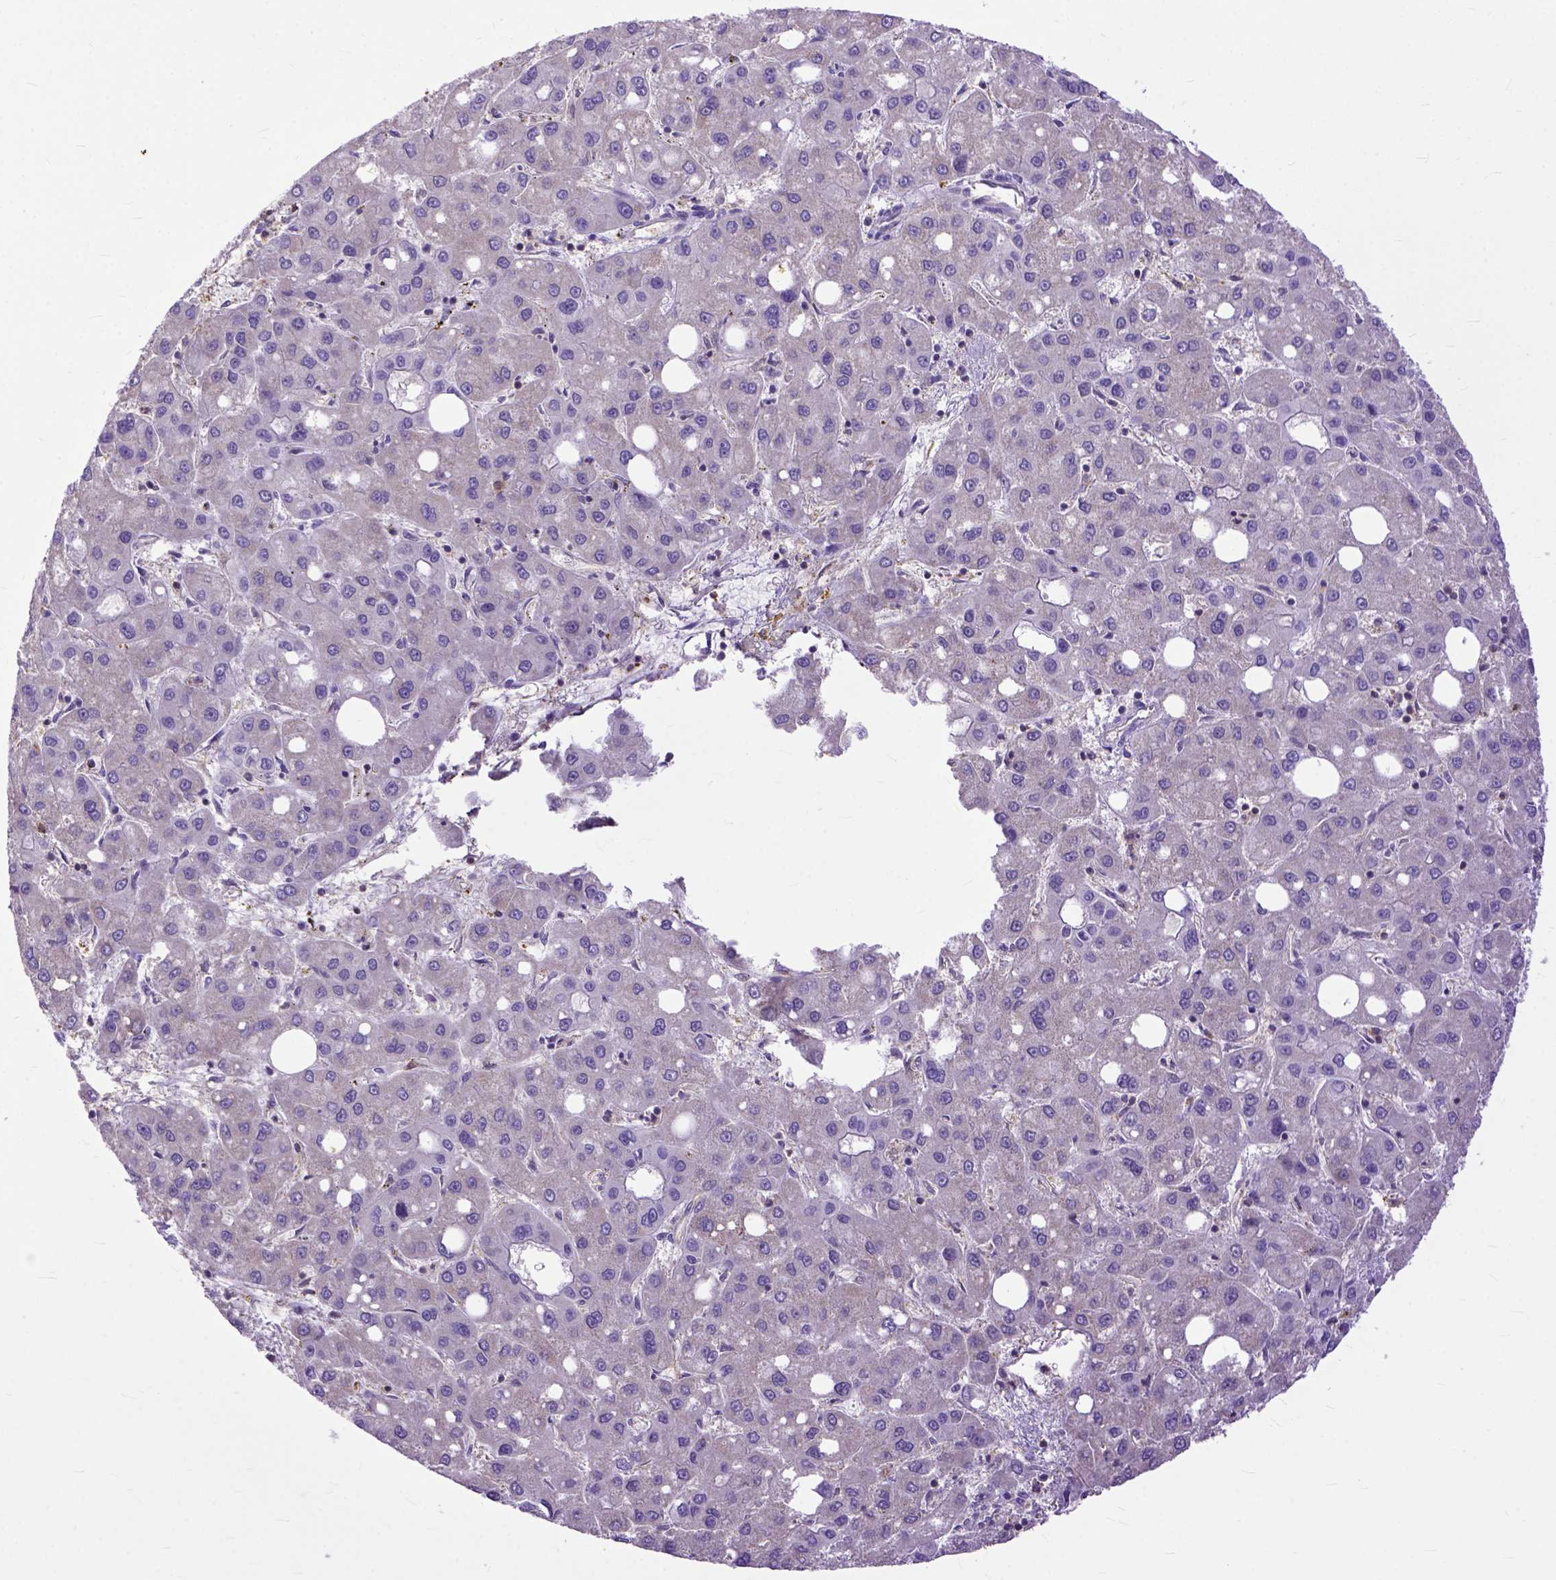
{"staining": {"intensity": "weak", "quantity": "<25%", "location": "cytoplasmic/membranous"}, "tissue": "liver cancer", "cell_type": "Tumor cells", "image_type": "cancer", "snomed": [{"axis": "morphology", "description": "Carcinoma, Hepatocellular, NOS"}, {"axis": "topography", "description": "Liver"}], "caption": "IHC image of neoplastic tissue: liver hepatocellular carcinoma stained with DAB displays no significant protein positivity in tumor cells. Nuclei are stained in blue.", "gene": "NAMPT", "patient": {"sex": "male", "age": 73}}